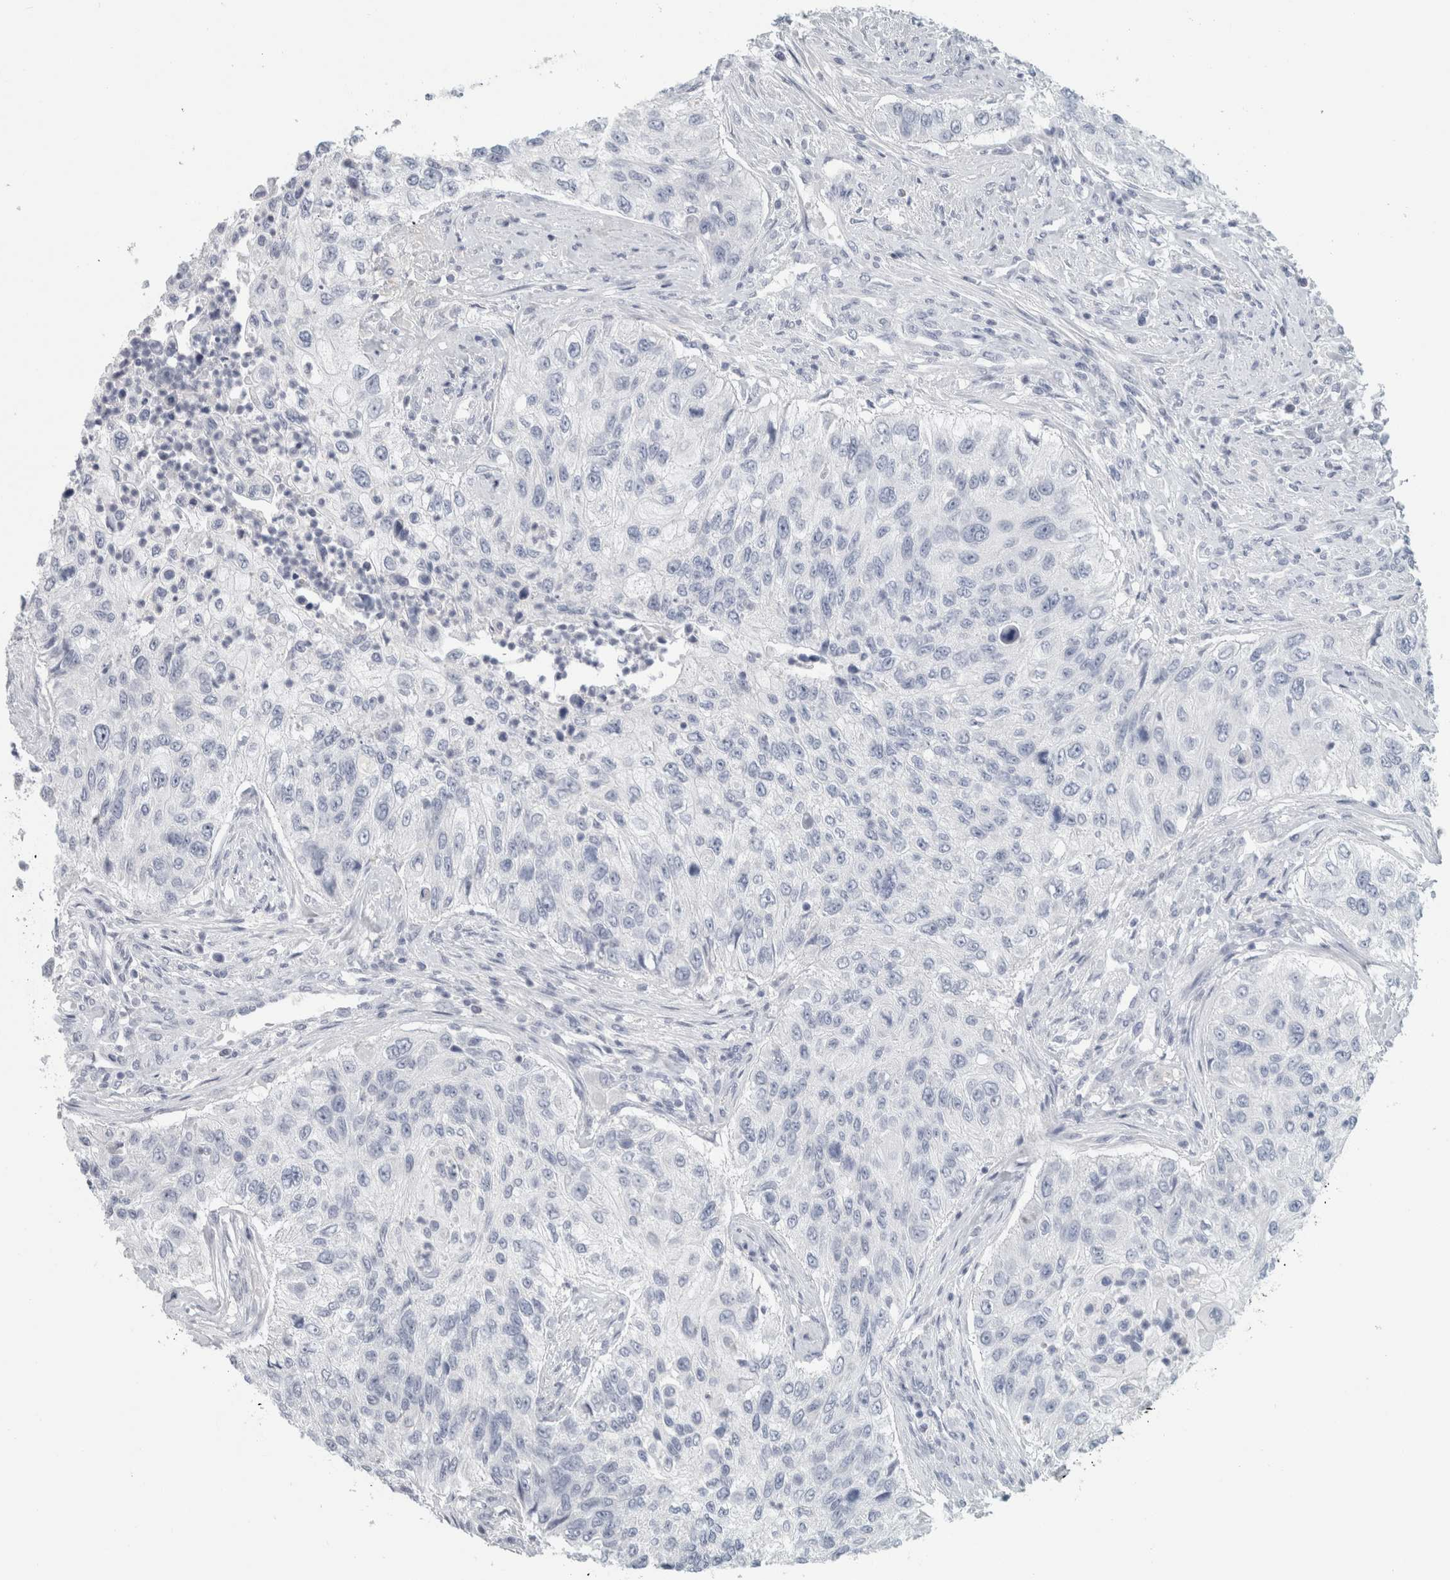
{"staining": {"intensity": "negative", "quantity": "none", "location": "none"}, "tissue": "urothelial cancer", "cell_type": "Tumor cells", "image_type": "cancer", "snomed": [{"axis": "morphology", "description": "Urothelial carcinoma, High grade"}, {"axis": "topography", "description": "Urinary bladder"}], "caption": "High power microscopy photomicrograph of an immunohistochemistry (IHC) histopathology image of urothelial carcinoma (high-grade), revealing no significant expression in tumor cells. The staining is performed using DAB brown chromogen with nuclei counter-stained in using hematoxylin.", "gene": "SLC28A3", "patient": {"sex": "female", "age": 60}}